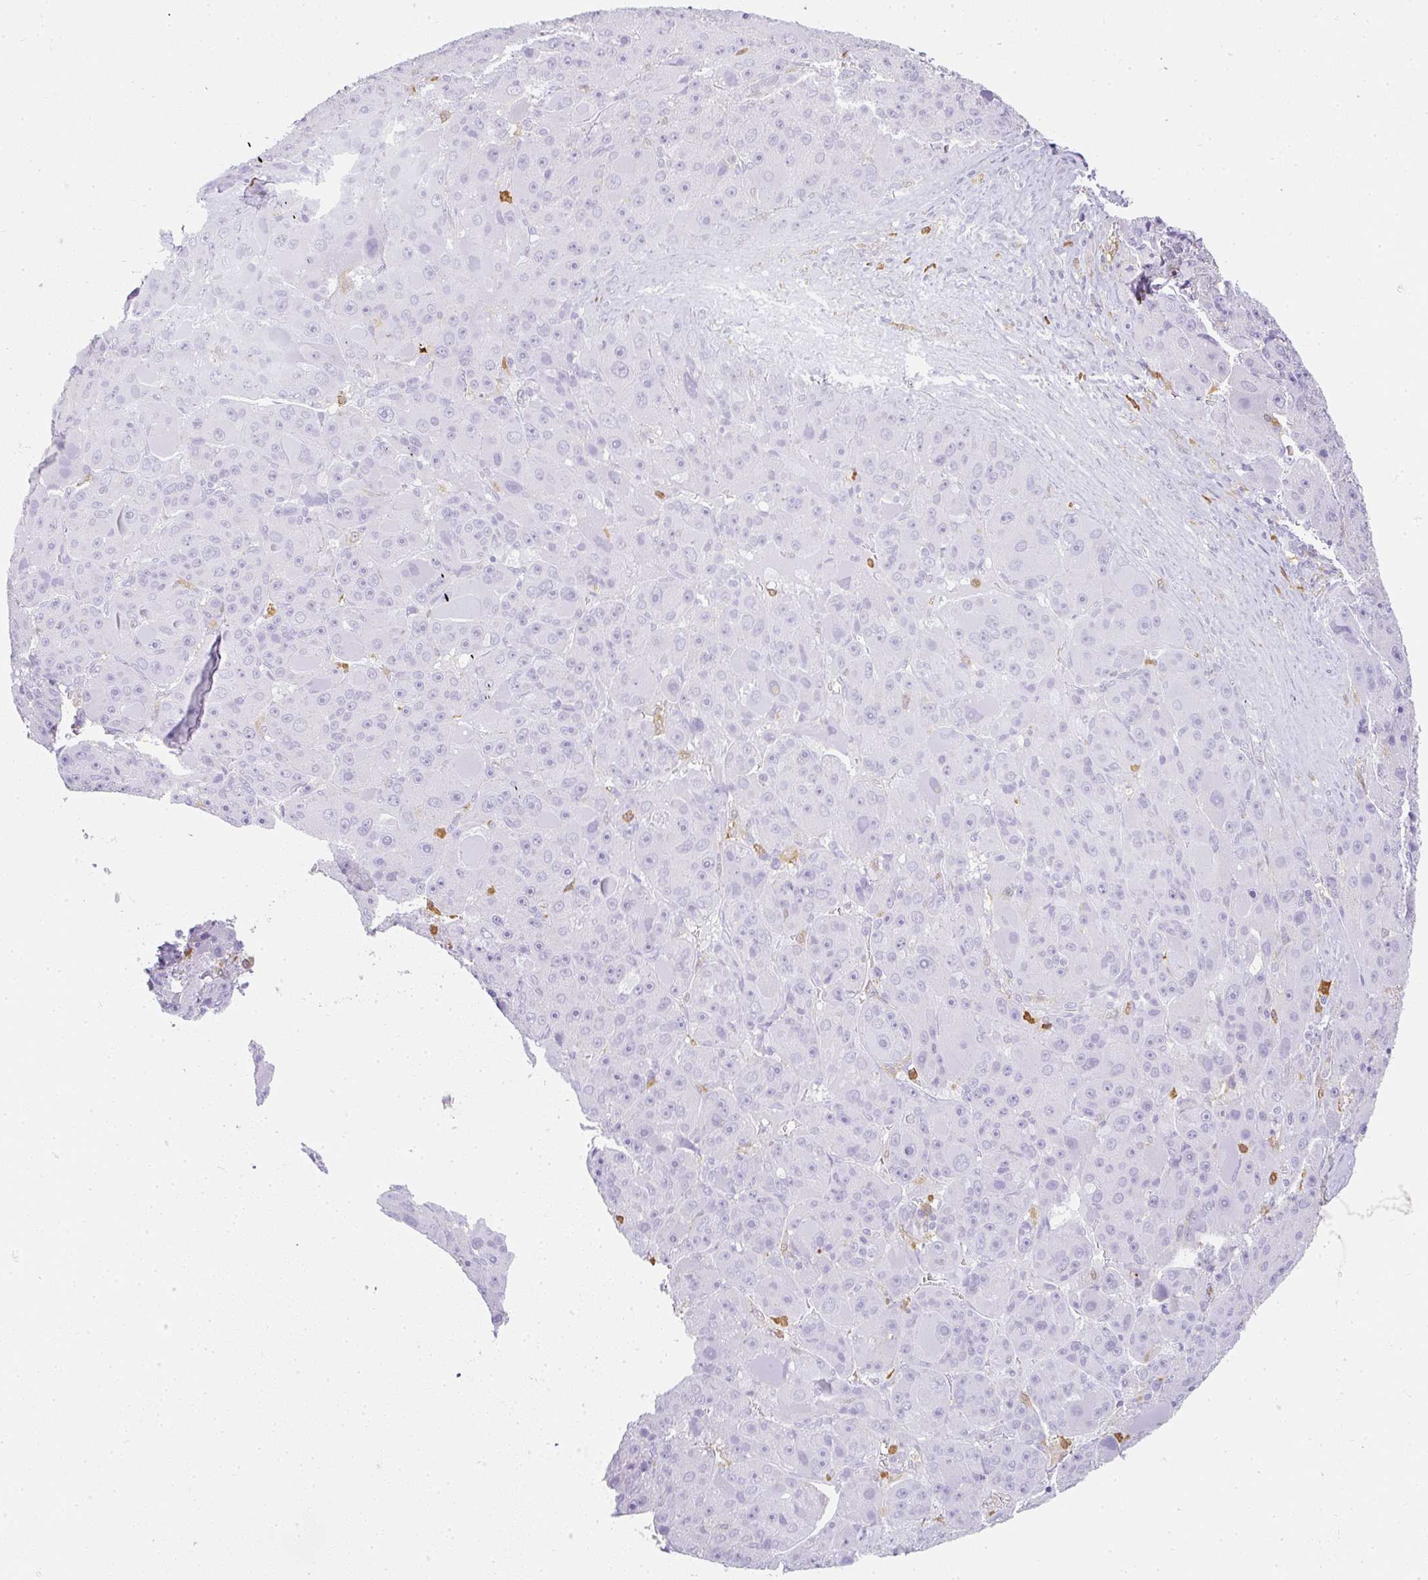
{"staining": {"intensity": "negative", "quantity": "none", "location": "none"}, "tissue": "liver cancer", "cell_type": "Tumor cells", "image_type": "cancer", "snomed": [{"axis": "morphology", "description": "Carcinoma, Hepatocellular, NOS"}, {"axis": "topography", "description": "Liver"}], "caption": "A histopathology image of human hepatocellular carcinoma (liver) is negative for staining in tumor cells.", "gene": "HK3", "patient": {"sex": "male", "age": 76}}